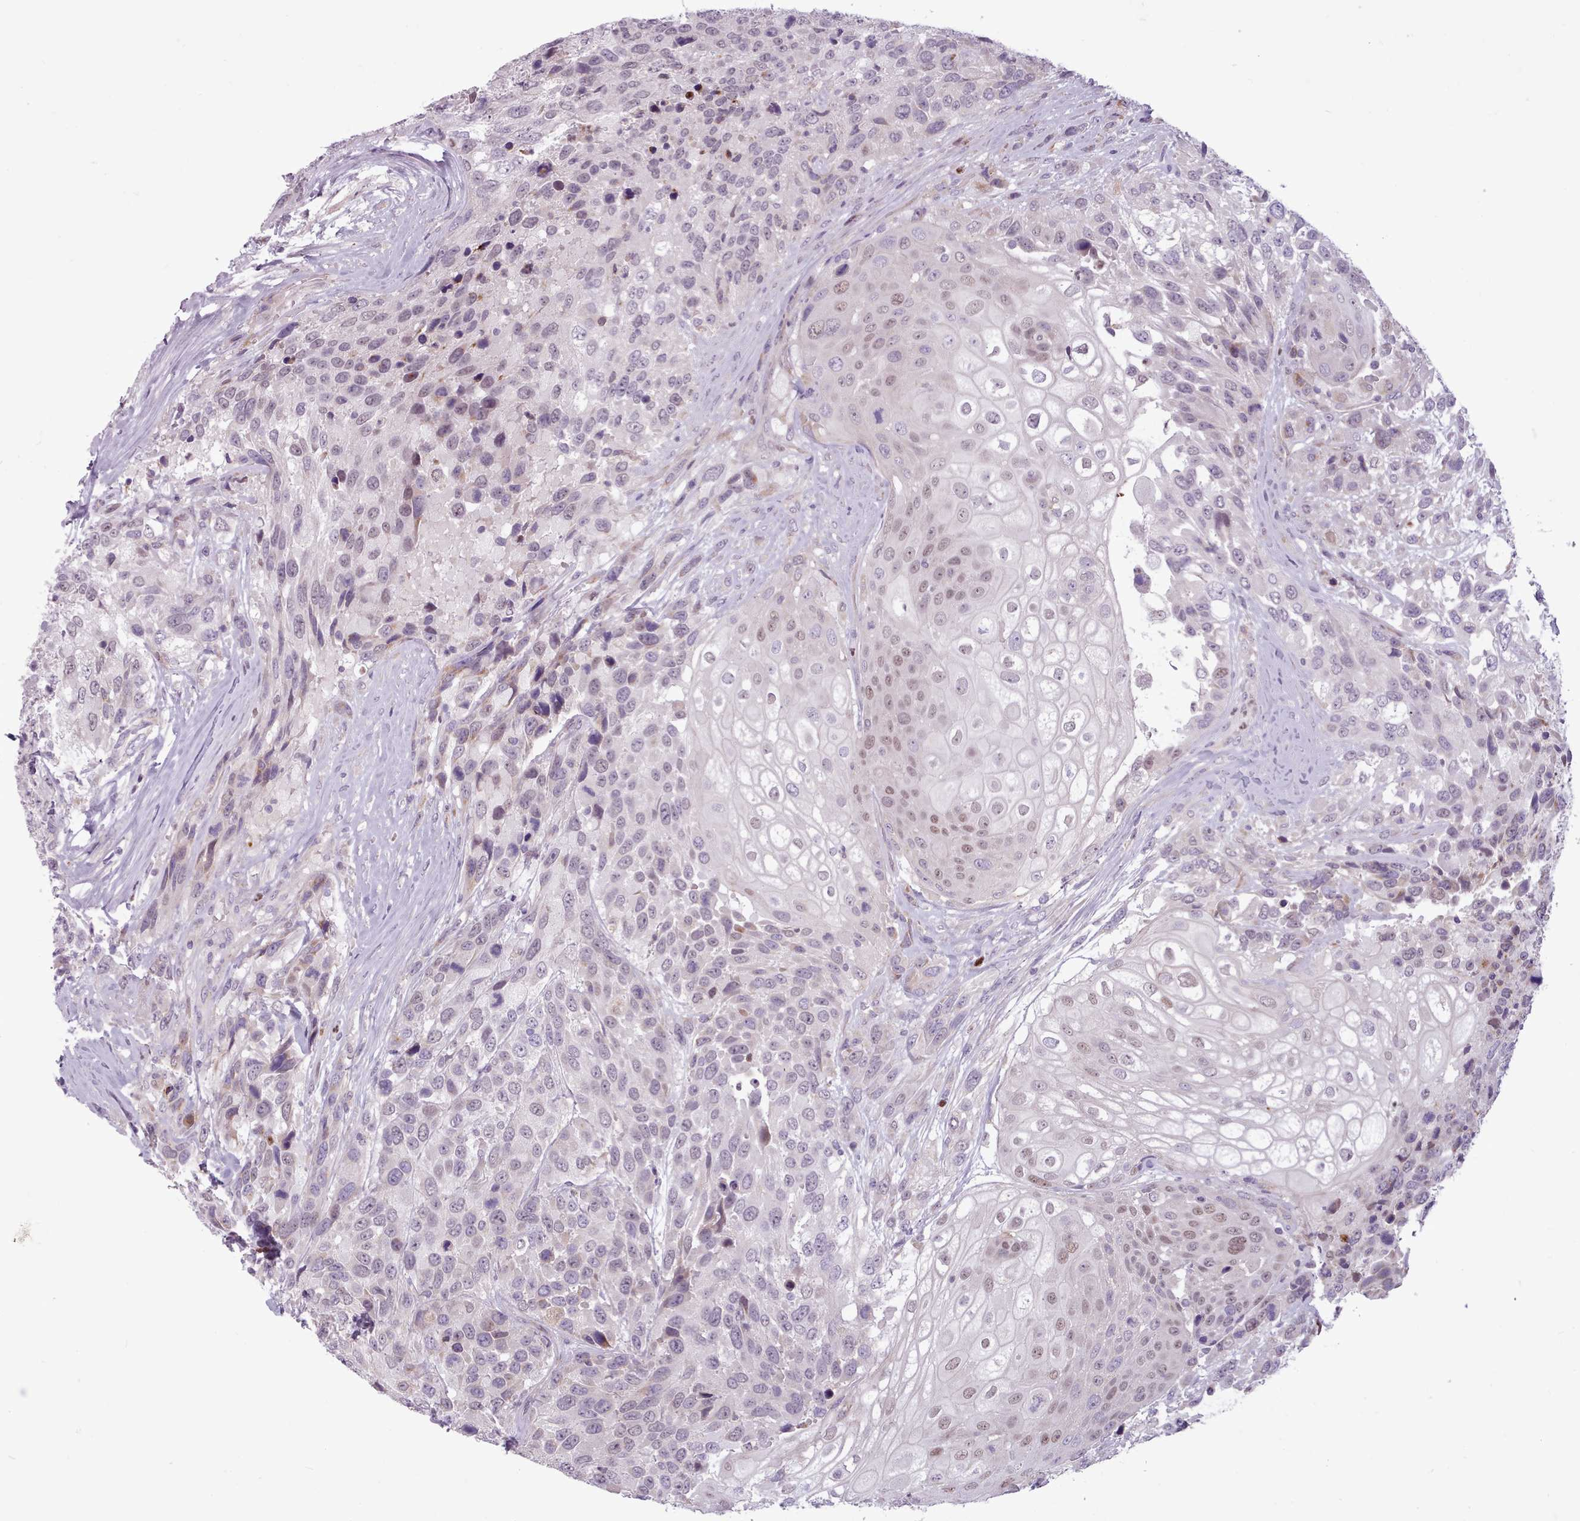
{"staining": {"intensity": "weak", "quantity": "25%-75%", "location": "nuclear"}, "tissue": "urothelial cancer", "cell_type": "Tumor cells", "image_type": "cancer", "snomed": [{"axis": "morphology", "description": "Urothelial carcinoma, High grade"}, {"axis": "topography", "description": "Urinary bladder"}], "caption": "Immunohistochemical staining of human high-grade urothelial carcinoma reveals low levels of weak nuclear protein staining in about 25%-75% of tumor cells.", "gene": "SLURP1", "patient": {"sex": "female", "age": 70}}